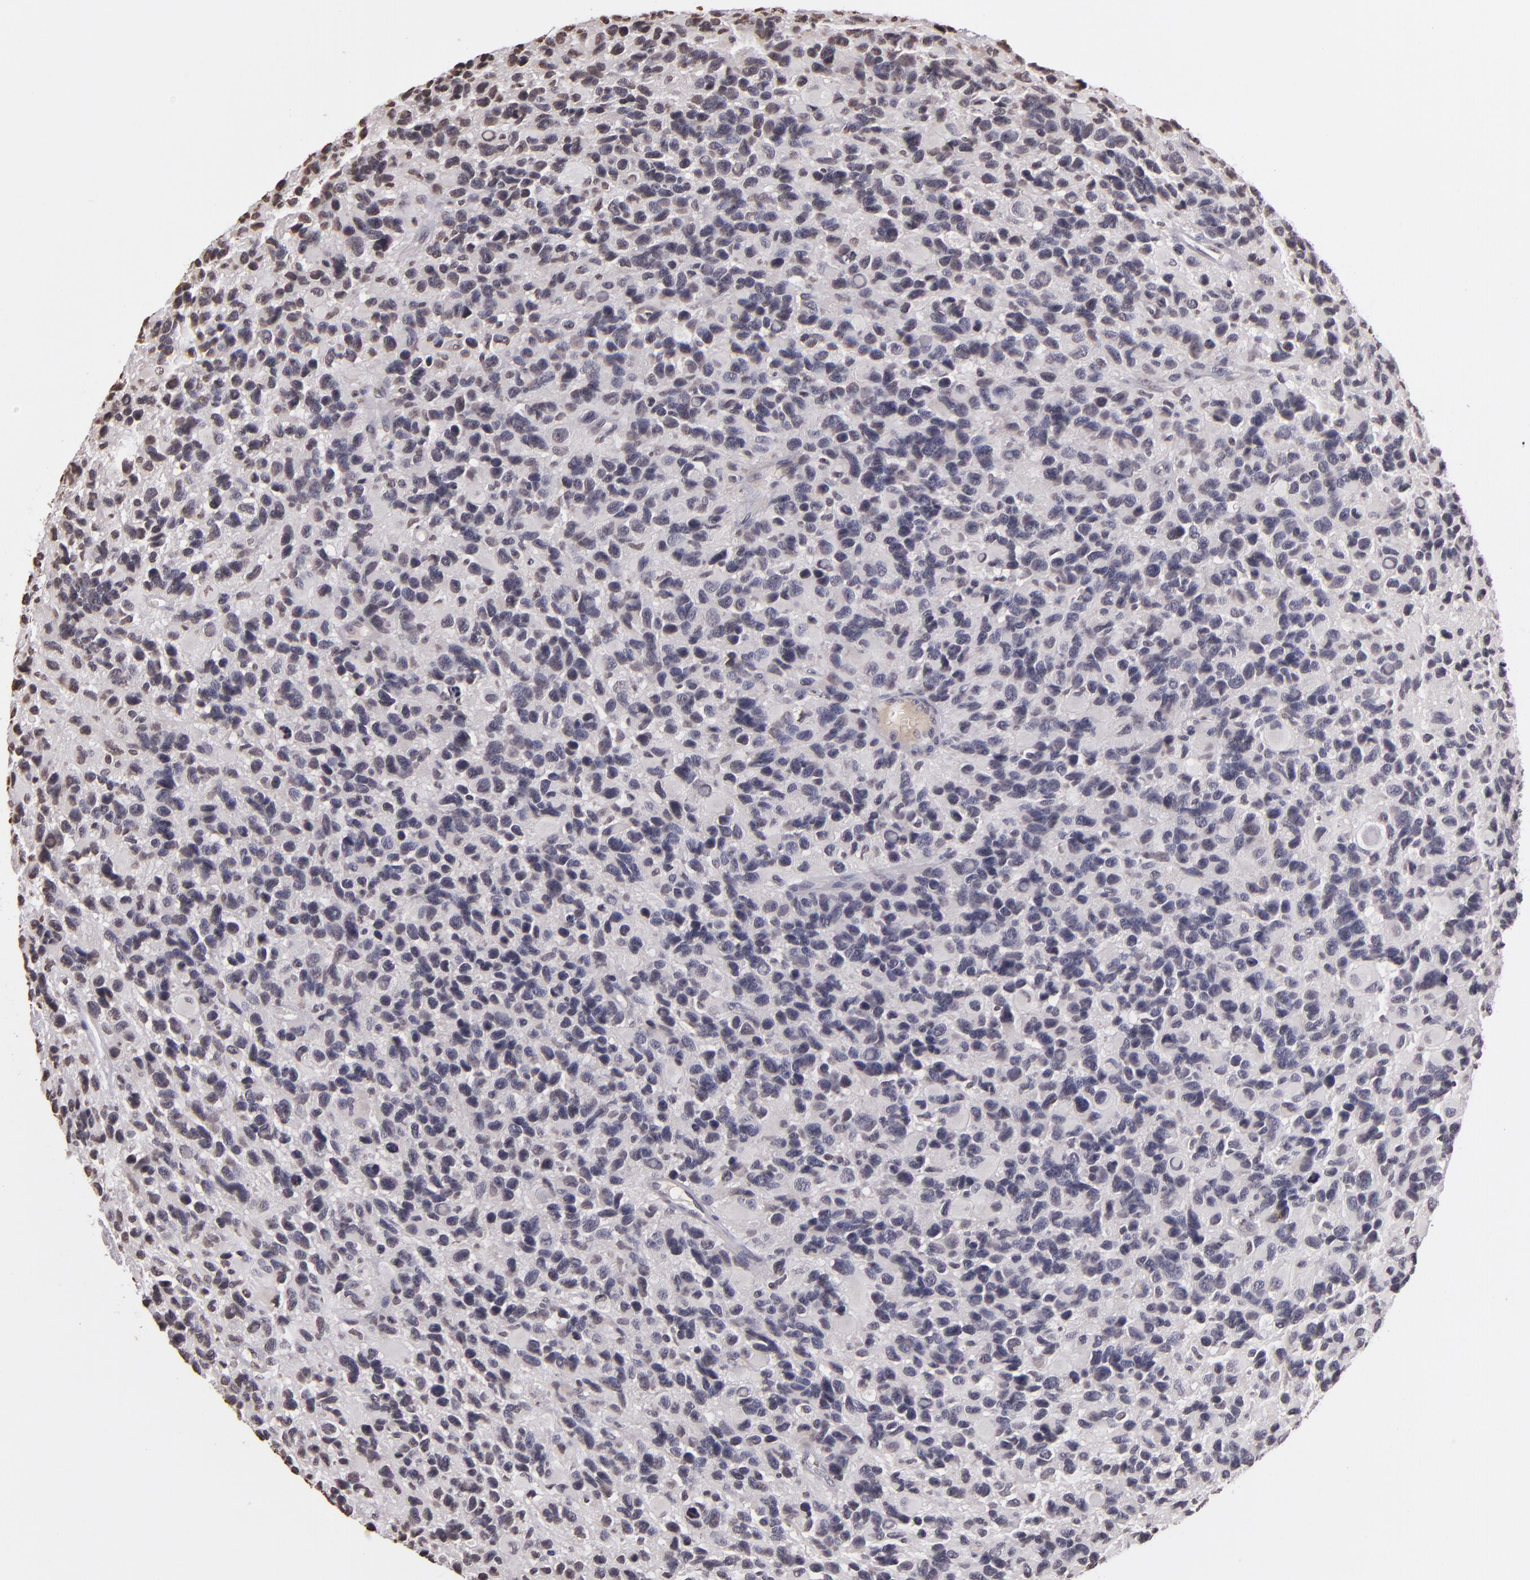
{"staining": {"intensity": "negative", "quantity": "none", "location": "none"}, "tissue": "glioma", "cell_type": "Tumor cells", "image_type": "cancer", "snomed": [{"axis": "morphology", "description": "Glioma, malignant, High grade"}, {"axis": "topography", "description": "Brain"}], "caption": "This is an immunohistochemistry (IHC) micrograph of malignant glioma (high-grade). There is no expression in tumor cells.", "gene": "THRB", "patient": {"sex": "male", "age": 77}}